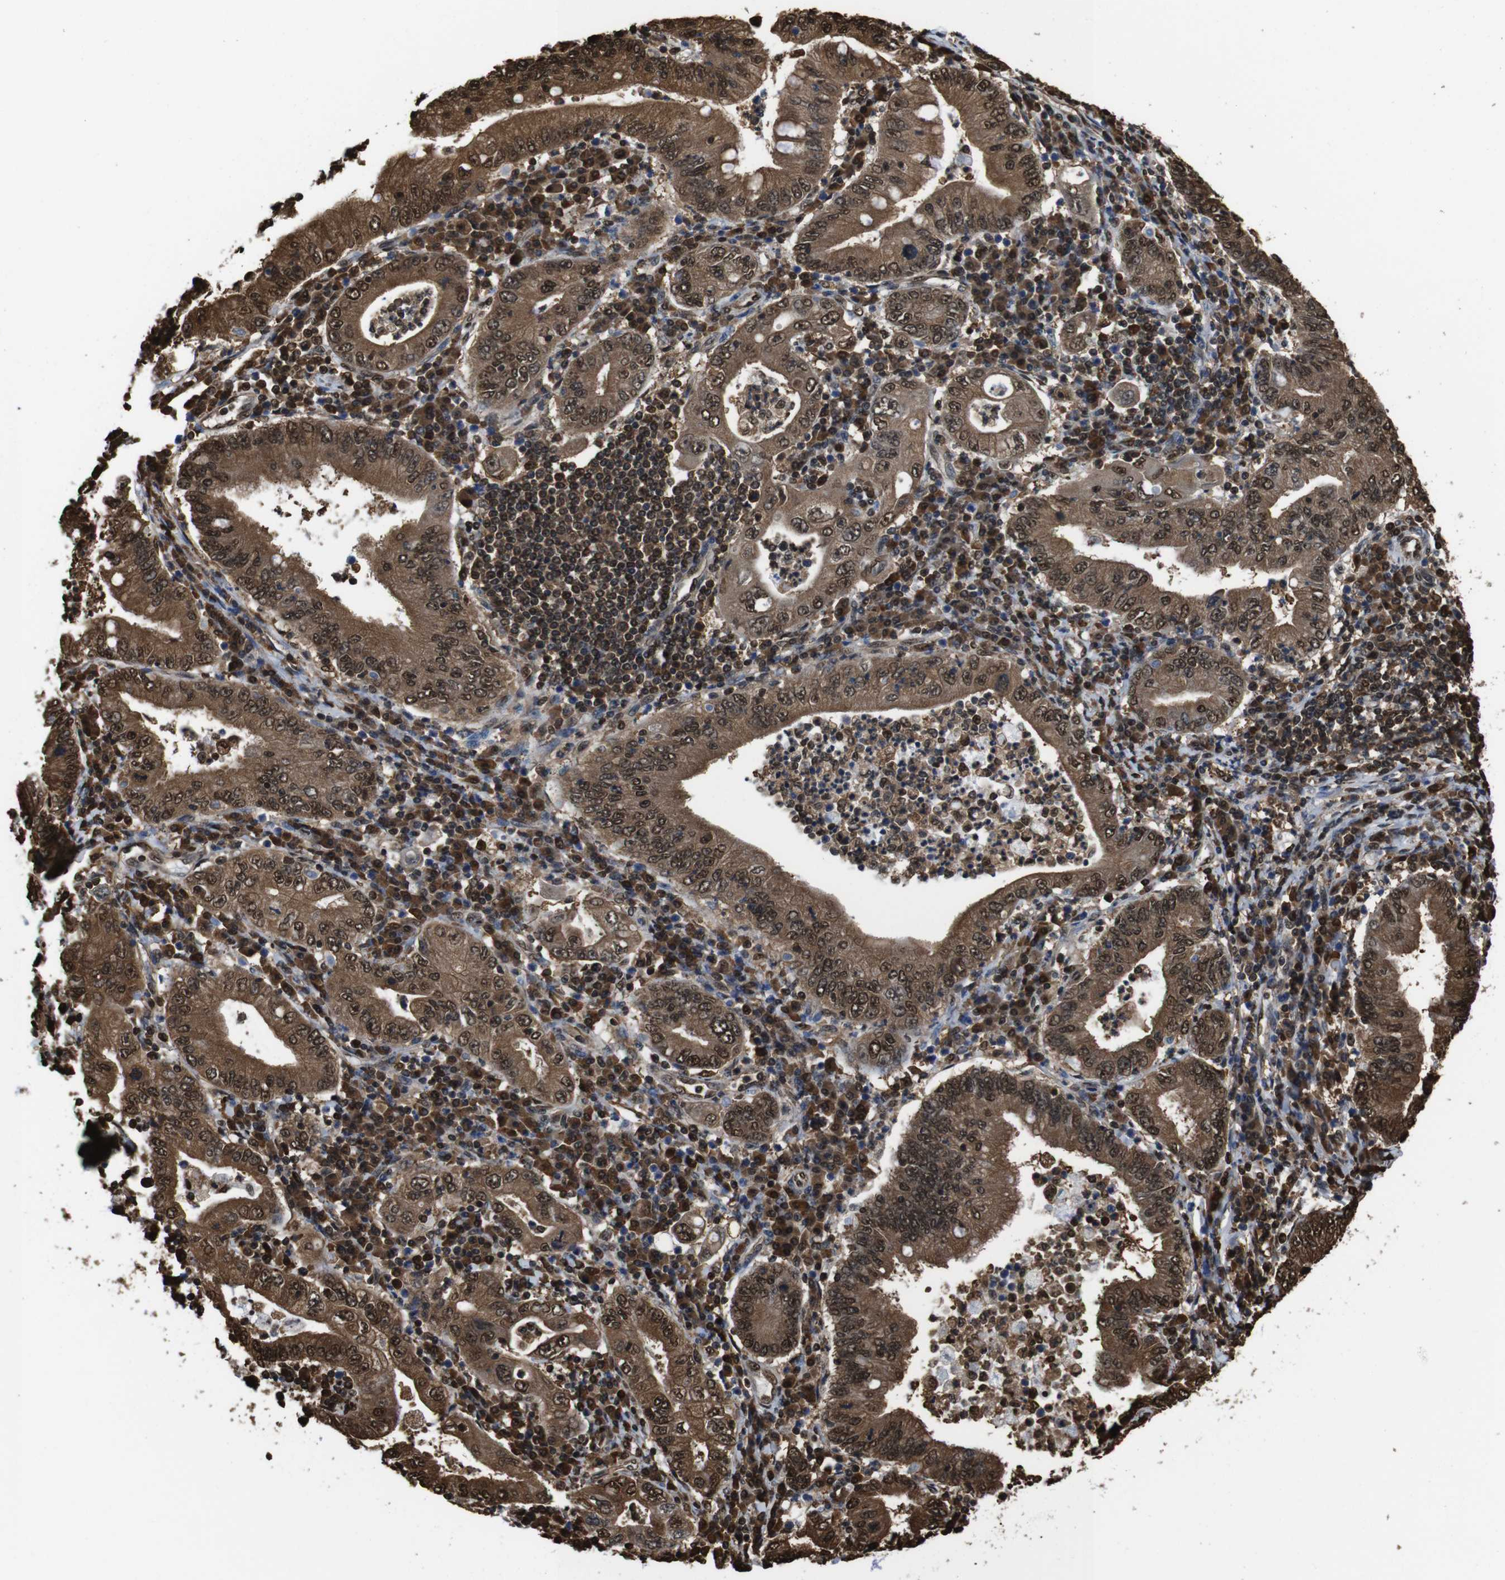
{"staining": {"intensity": "strong", "quantity": ">75%", "location": "cytoplasmic/membranous,nuclear"}, "tissue": "stomach cancer", "cell_type": "Tumor cells", "image_type": "cancer", "snomed": [{"axis": "morphology", "description": "Normal tissue, NOS"}, {"axis": "morphology", "description": "Adenocarcinoma, NOS"}, {"axis": "topography", "description": "Esophagus"}, {"axis": "topography", "description": "Stomach, upper"}, {"axis": "topography", "description": "Peripheral nerve tissue"}], "caption": "An image of stomach adenocarcinoma stained for a protein reveals strong cytoplasmic/membranous and nuclear brown staining in tumor cells.", "gene": "VCP", "patient": {"sex": "male", "age": 62}}